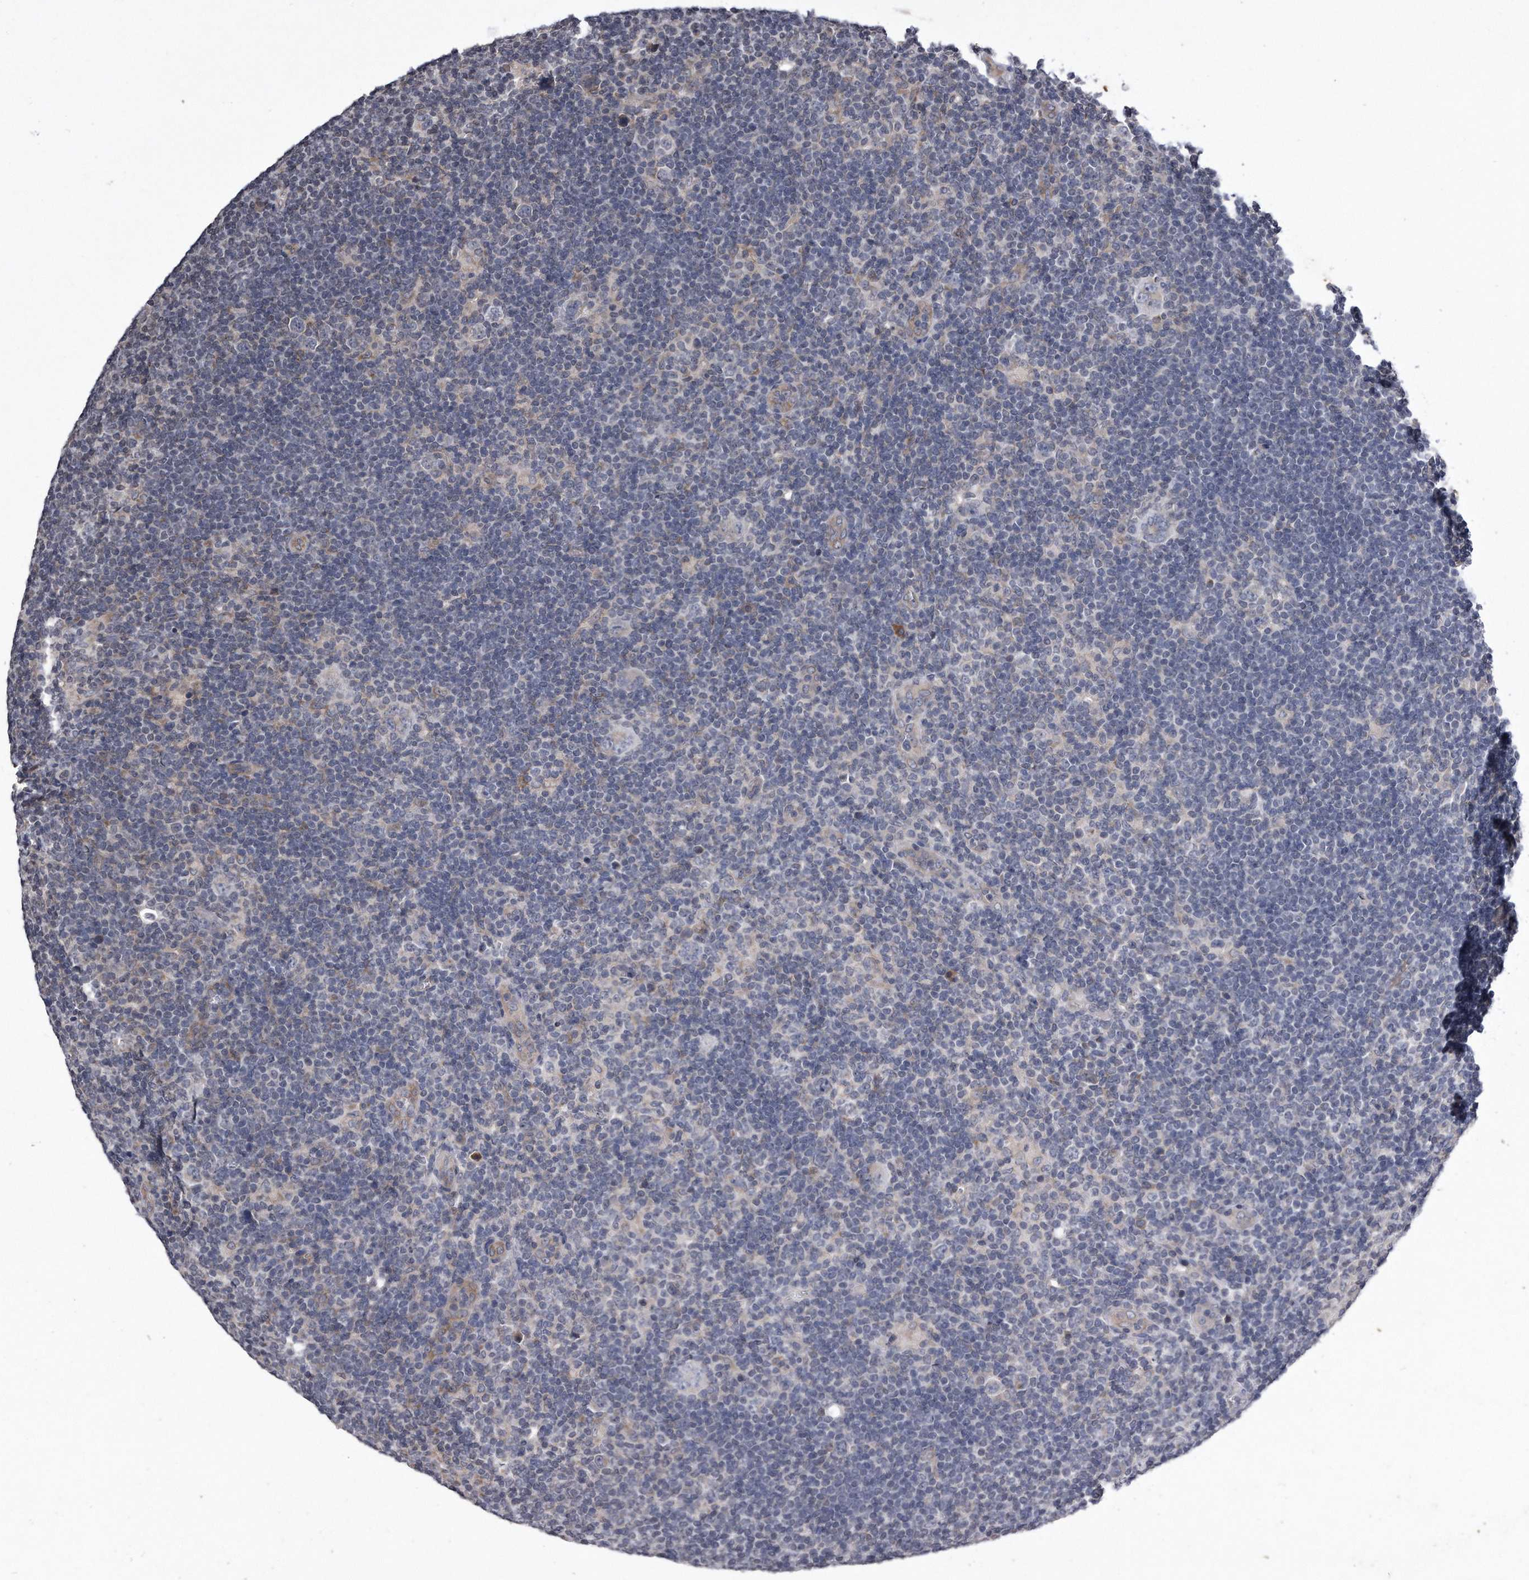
{"staining": {"intensity": "negative", "quantity": "none", "location": "none"}, "tissue": "lymphoma", "cell_type": "Tumor cells", "image_type": "cancer", "snomed": [{"axis": "morphology", "description": "Hodgkin's disease, NOS"}, {"axis": "topography", "description": "Lymph node"}], "caption": "Tumor cells are negative for protein expression in human Hodgkin's disease.", "gene": "DAB1", "patient": {"sex": "female", "age": 57}}